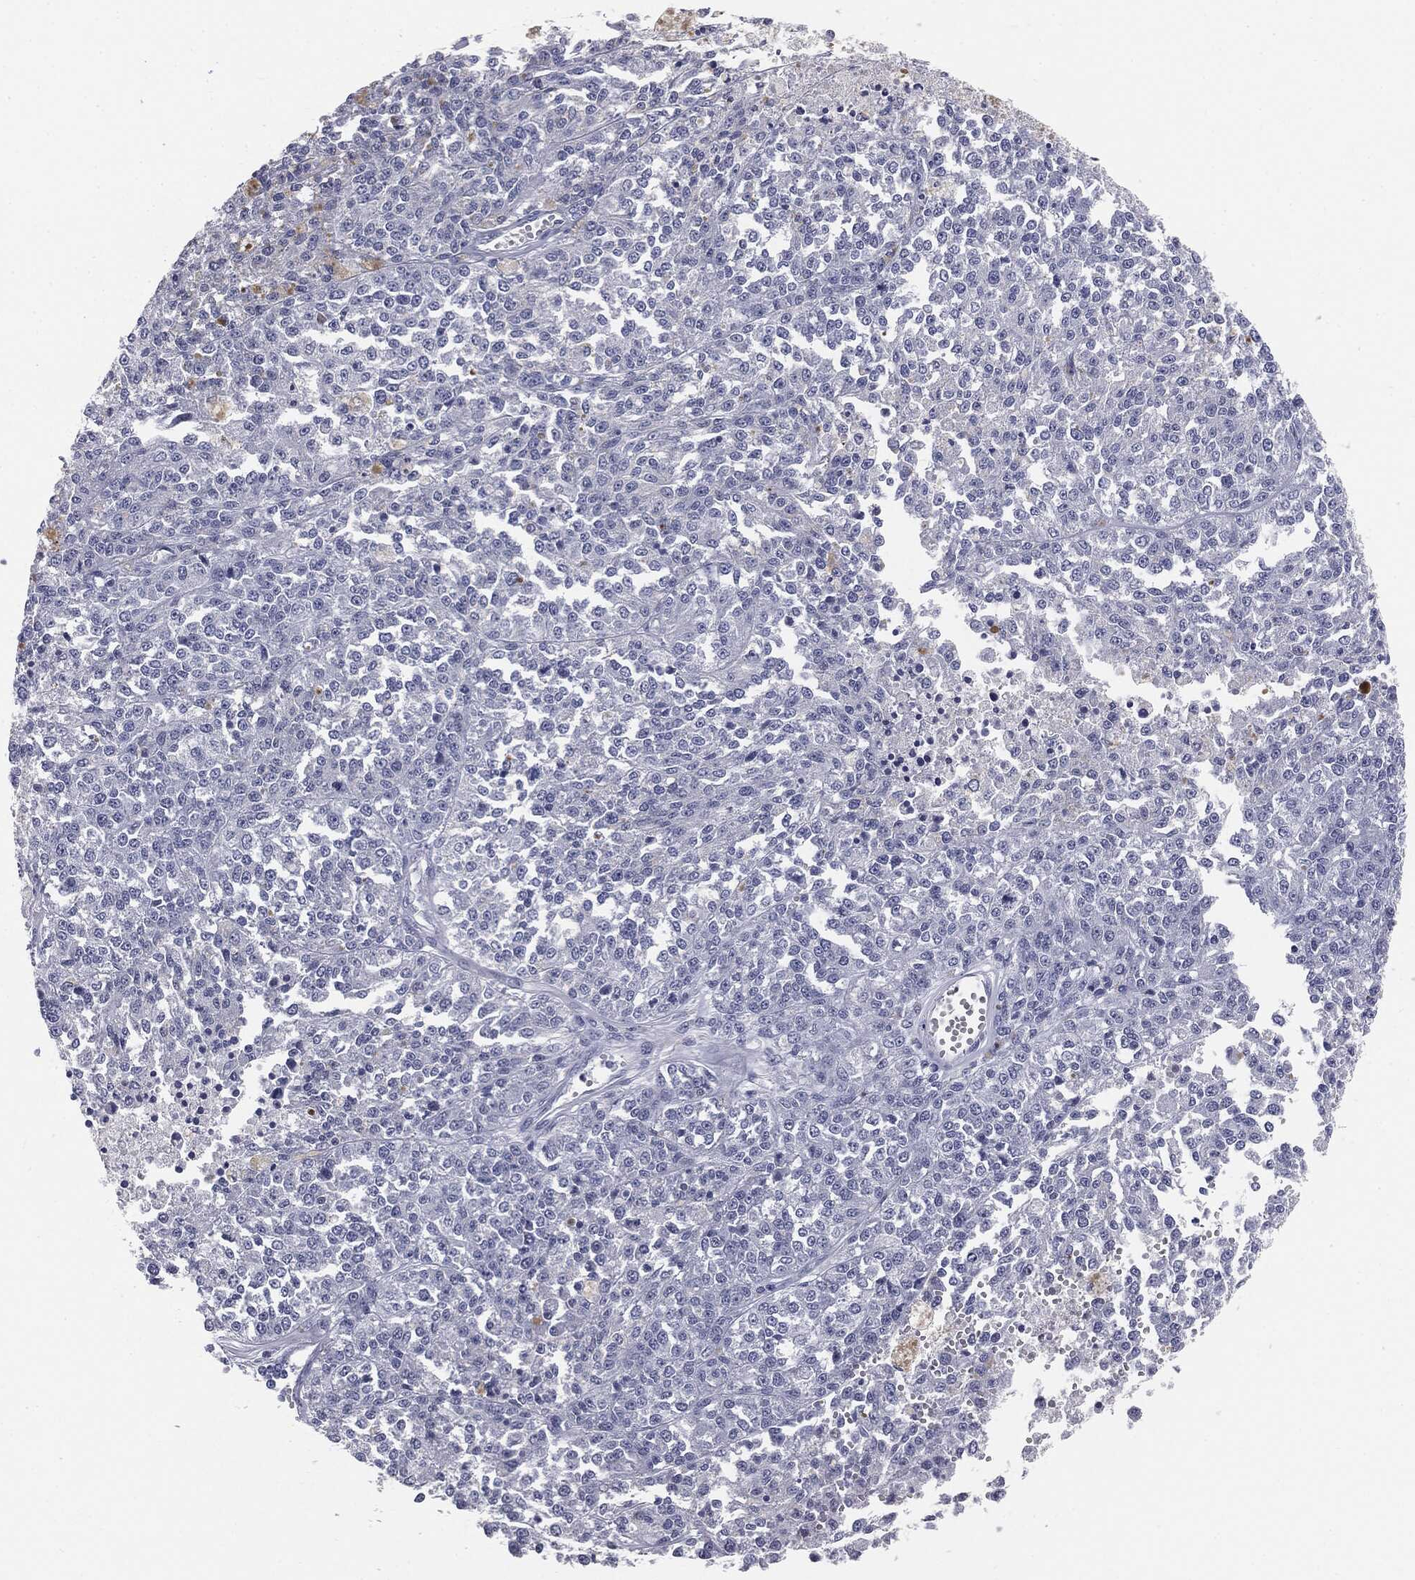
{"staining": {"intensity": "negative", "quantity": "none", "location": "none"}, "tissue": "melanoma", "cell_type": "Tumor cells", "image_type": "cancer", "snomed": [{"axis": "morphology", "description": "Malignant melanoma, Metastatic site"}, {"axis": "topography", "description": "Lymph node"}], "caption": "There is no significant staining in tumor cells of melanoma.", "gene": "MUC5AC", "patient": {"sex": "female", "age": 64}}